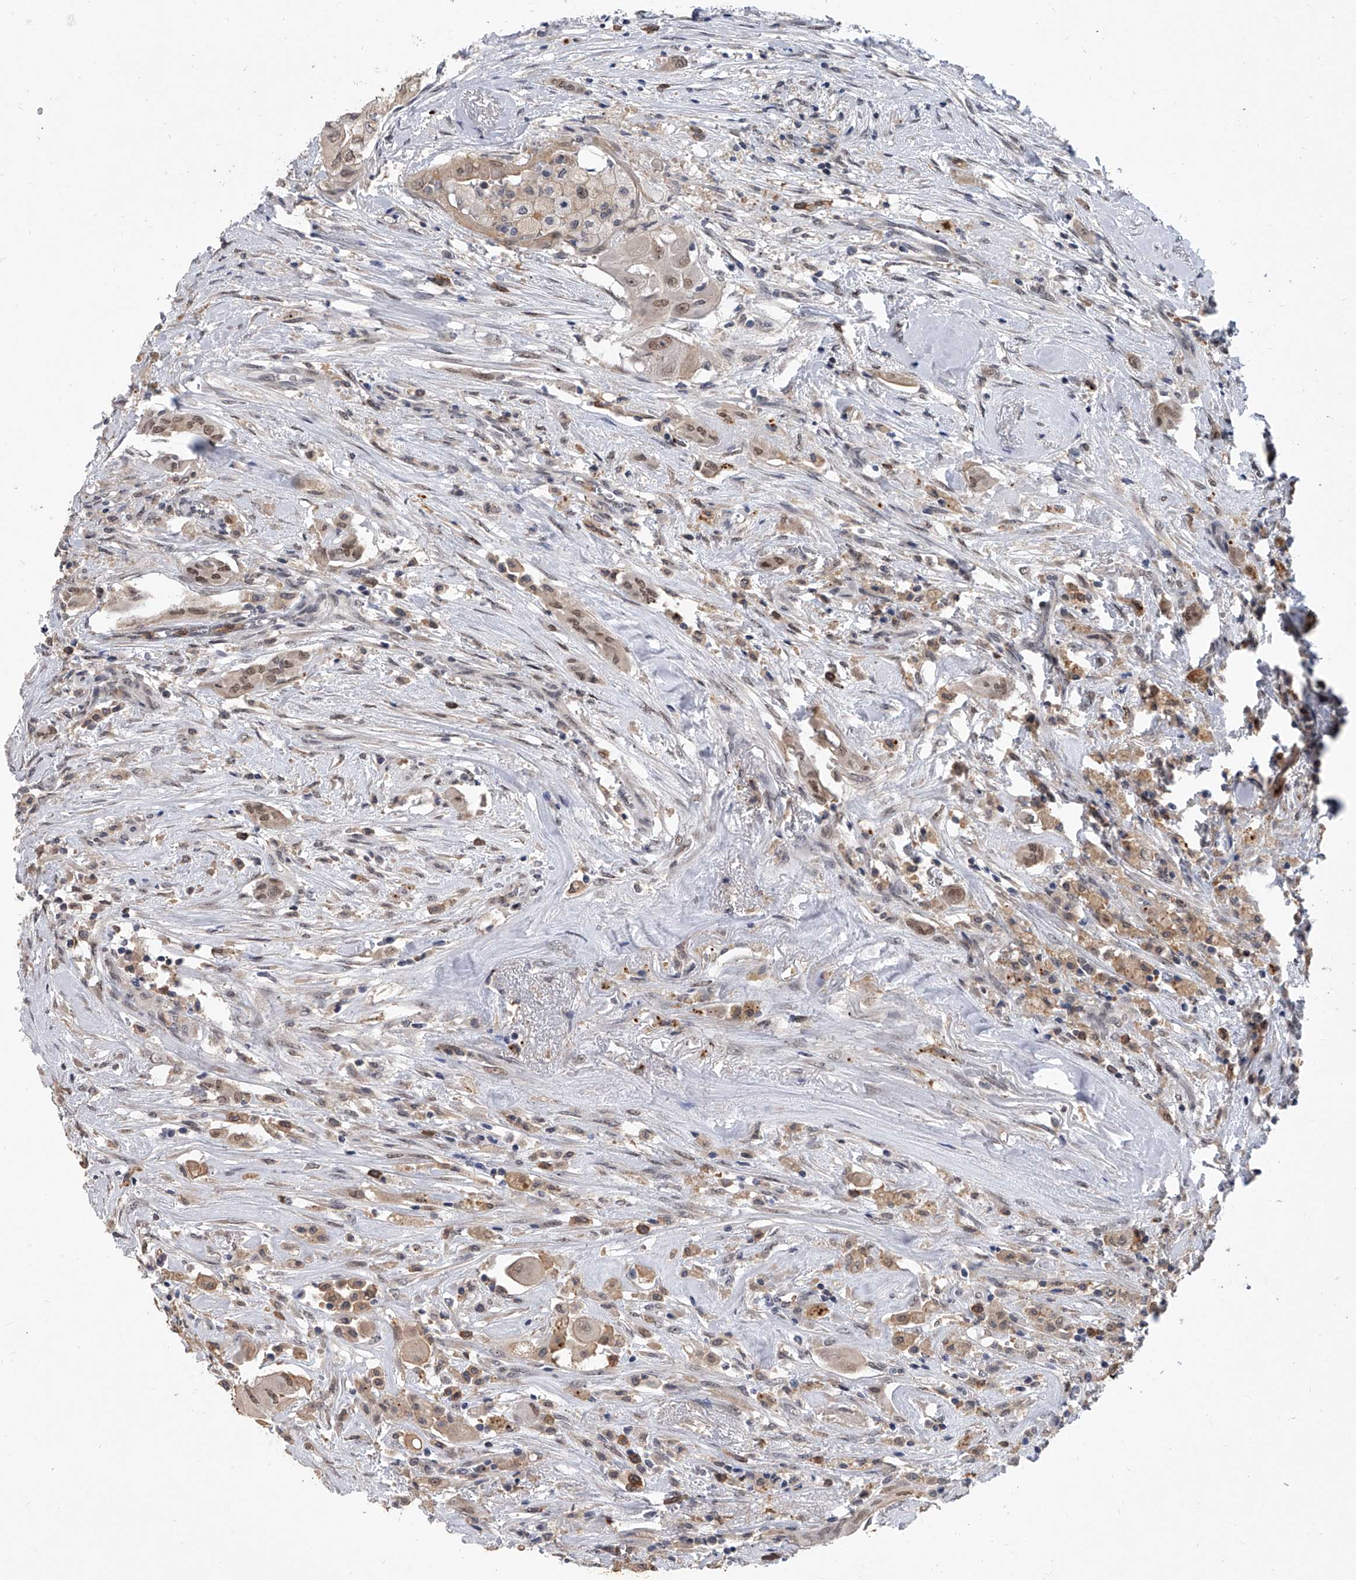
{"staining": {"intensity": "moderate", "quantity": ">75%", "location": "cytoplasmic/membranous,nuclear"}, "tissue": "thyroid cancer", "cell_type": "Tumor cells", "image_type": "cancer", "snomed": [{"axis": "morphology", "description": "Papillary adenocarcinoma, NOS"}, {"axis": "topography", "description": "Thyroid gland"}], "caption": "Immunohistochemistry (IHC) (DAB (3,3'-diaminobenzidine)) staining of papillary adenocarcinoma (thyroid) reveals moderate cytoplasmic/membranous and nuclear protein positivity in about >75% of tumor cells.", "gene": "BHLHE23", "patient": {"sex": "female", "age": 59}}